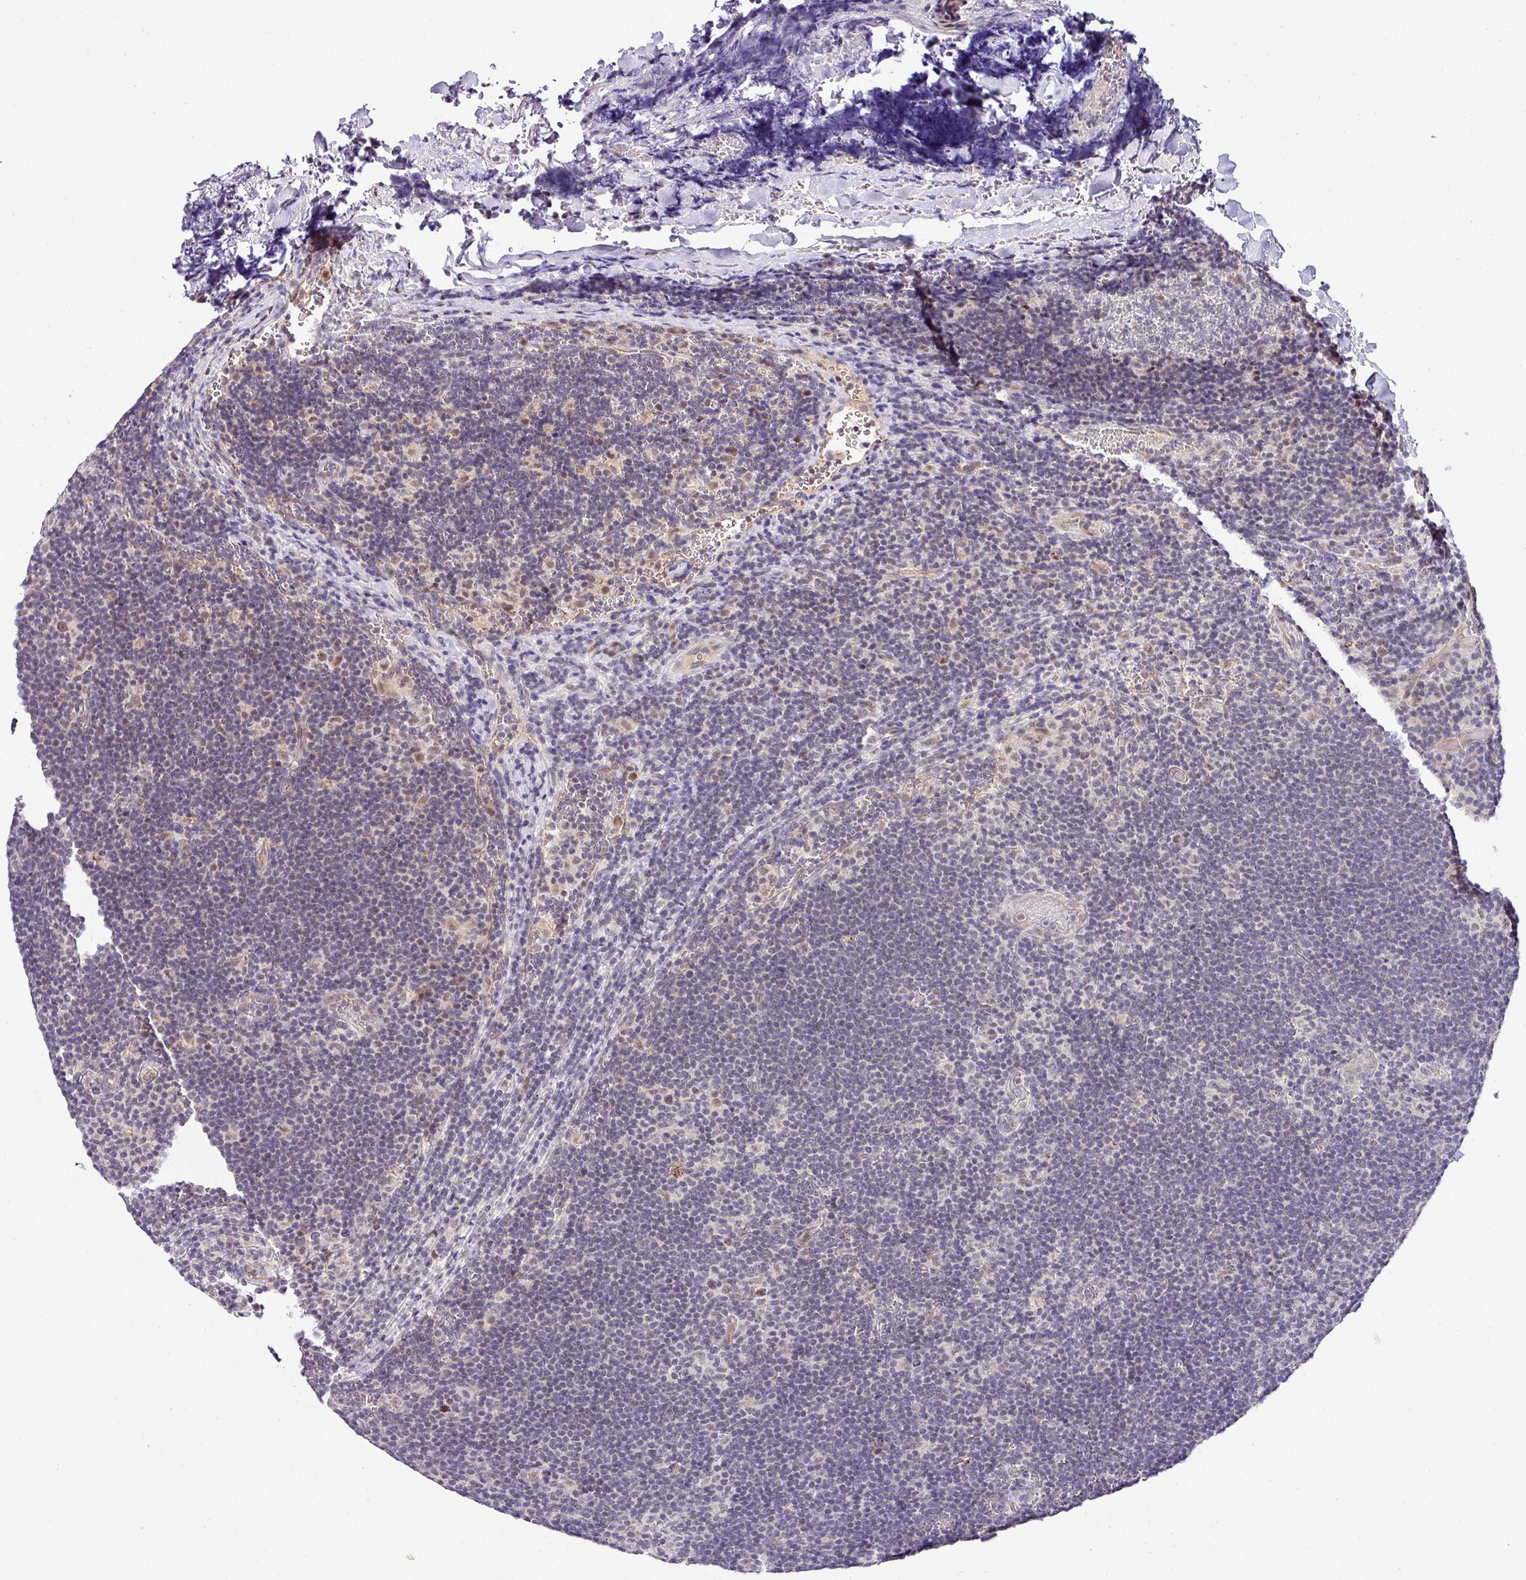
{"staining": {"intensity": "negative", "quantity": "none", "location": "none"}, "tissue": "lymphoma", "cell_type": "Tumor cells", "image_type": "cancer", "snomed": [{"axis": "morphology", "description": "Hodgkin's disease, NOS"}, {"axis": "topography", "description": "Lymph node"}], "caption": "Immunohistochemistry (IHC) image of lymphoma stained for a protein (brown), which displays no positivity in tumor cells.", "gene": "NAPSA", "patient": {"sex": "female", "age": 57}}